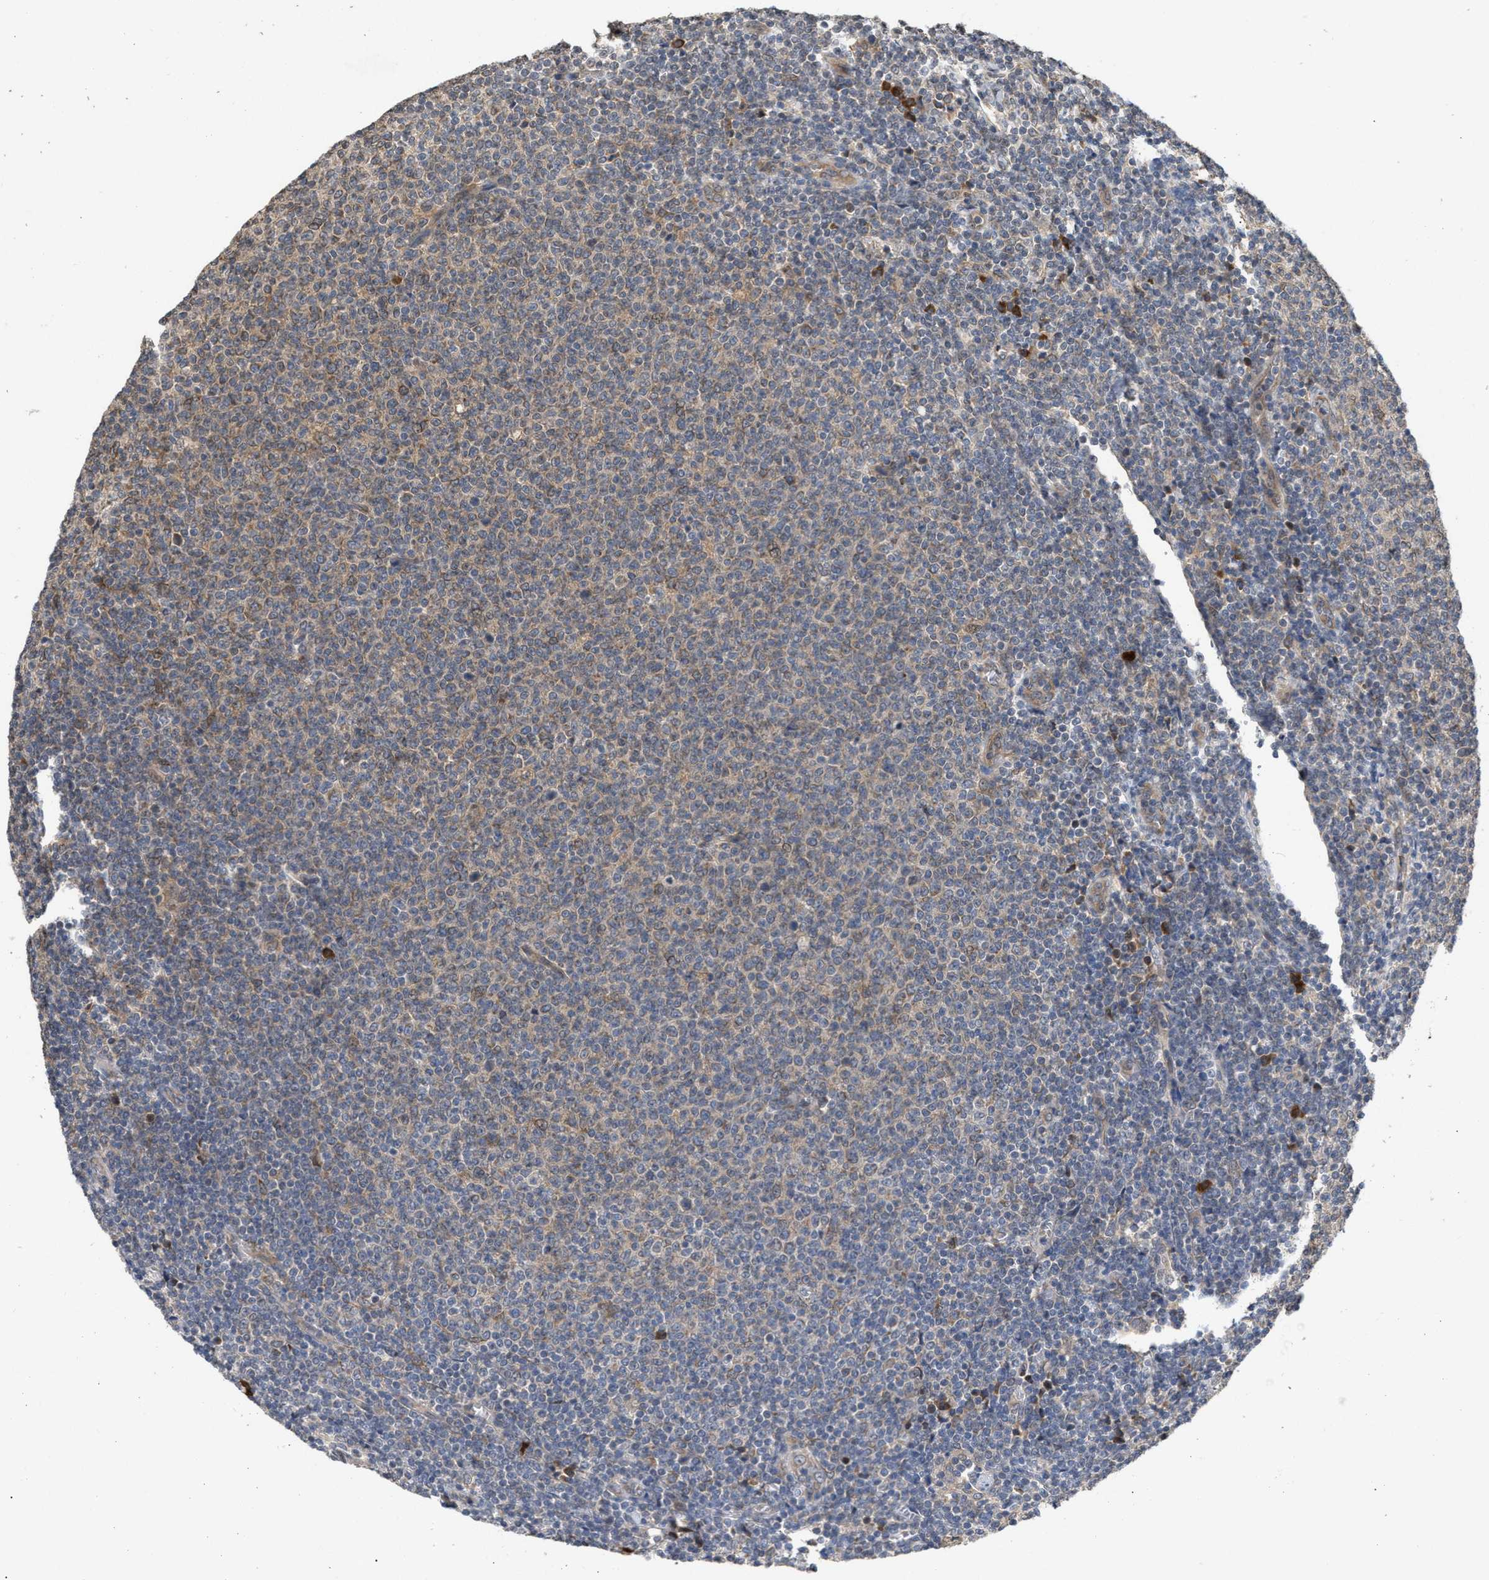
{"staining": {"intensity": "weak", "quantity": ">75%", "location": "cytoplasmic/membranous"}, "tissue": "lymphoma", "cell_type": "Tumor cells", "image_type": "cancer", "snomed": [{"axis": "morphology", "description": "Malignant lymphoma, non-Hodgkin's type, Low grade"}, {"axis": "topography", "description": "Lymph node"}], "caption": "Low-grade malignant lymphoma, non-Hodgkin's type stained with a brown dye shows weak cytoplasmic/membranous positive expression in about >75% of tumor cells.", "gene": "SAR1A", "patient": {"sex": "male", "age": 66}}